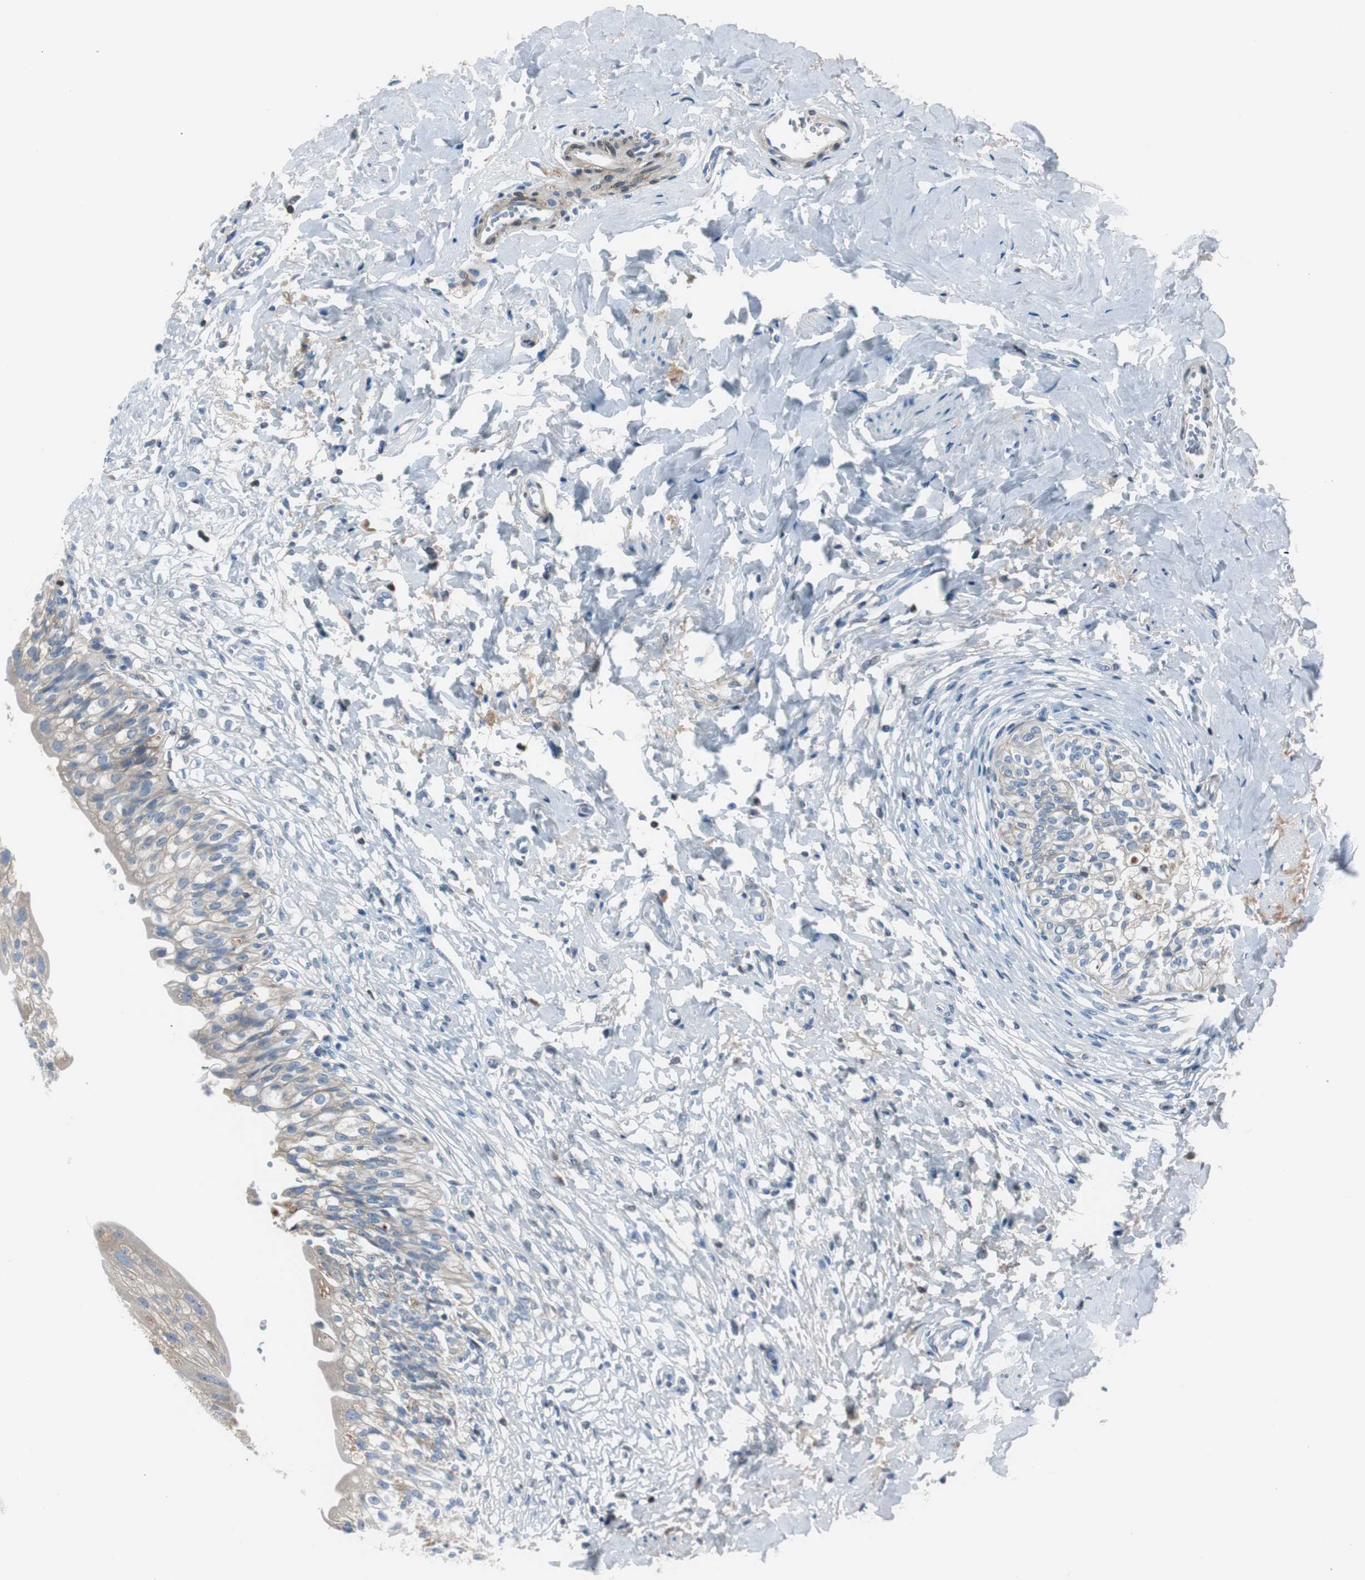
{"staining": {"intensity": "weak", "quantity": "25%-75%", "location": "cytoplasmic/membranous"}, "tissue": "urinary bladder", "cell_type": "Urothelial cells", "image_type": "normal", "snomed": [{"axis": "morphology", "description": "Normal tissue, NOS"}, {"axis": "morphology", "description": "Inflammation, NOS"}, {"axis": "topography", "description": "Urinary bladder"}], "caption": "Protein expression analysis of normal urinary bladder shows weak cytoplasmic/membranous staining in approximately 25%-75% of urothelial cells. The staining was performed using DAB (3,3'-diaminobenzidine), with brown indicating positive protein expression. Nuclei are stained blue with hematoxylin.", "gene": "SERPINF1", "patient": {"sex": "female", "age": 80}}